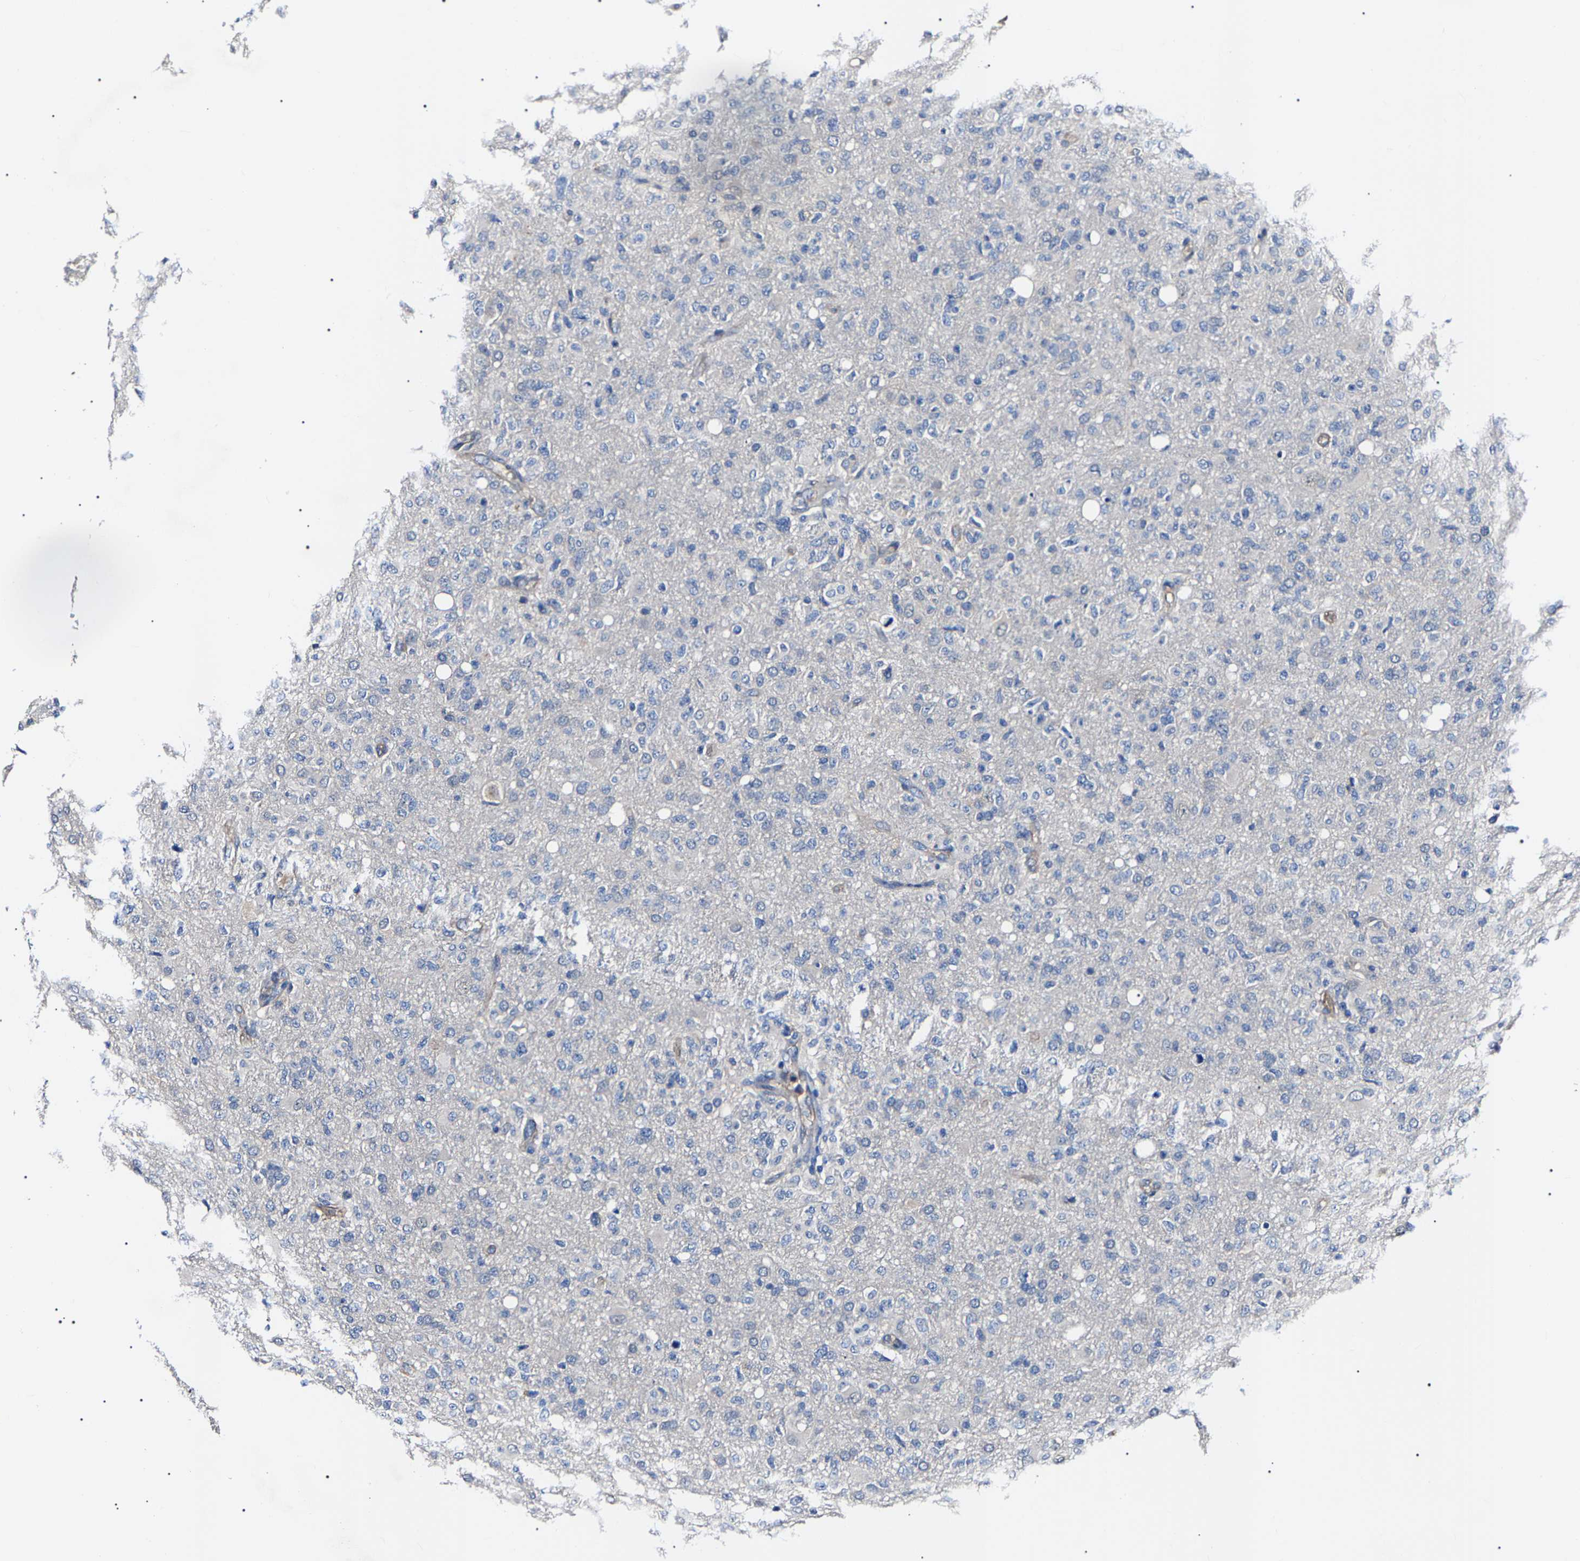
{"staining": {"intensity": "negative", "quantity": "none", "location": "none"}, "tissue": "glioma", "cell_type": "Tumor cells", "image_type": "cancer", "snomed": [{"axis": "morphology", "description": "Glioma, malignant, High grade"}, {"axis": "topography", "description": "Brain"}], "caption": "Glioma stained for a protein using immunohistochemistry (IHC) demonstrates no positivity tumor cells.", "gene": "KLHL42", "patient": {"sex": "female", "age": 57}}